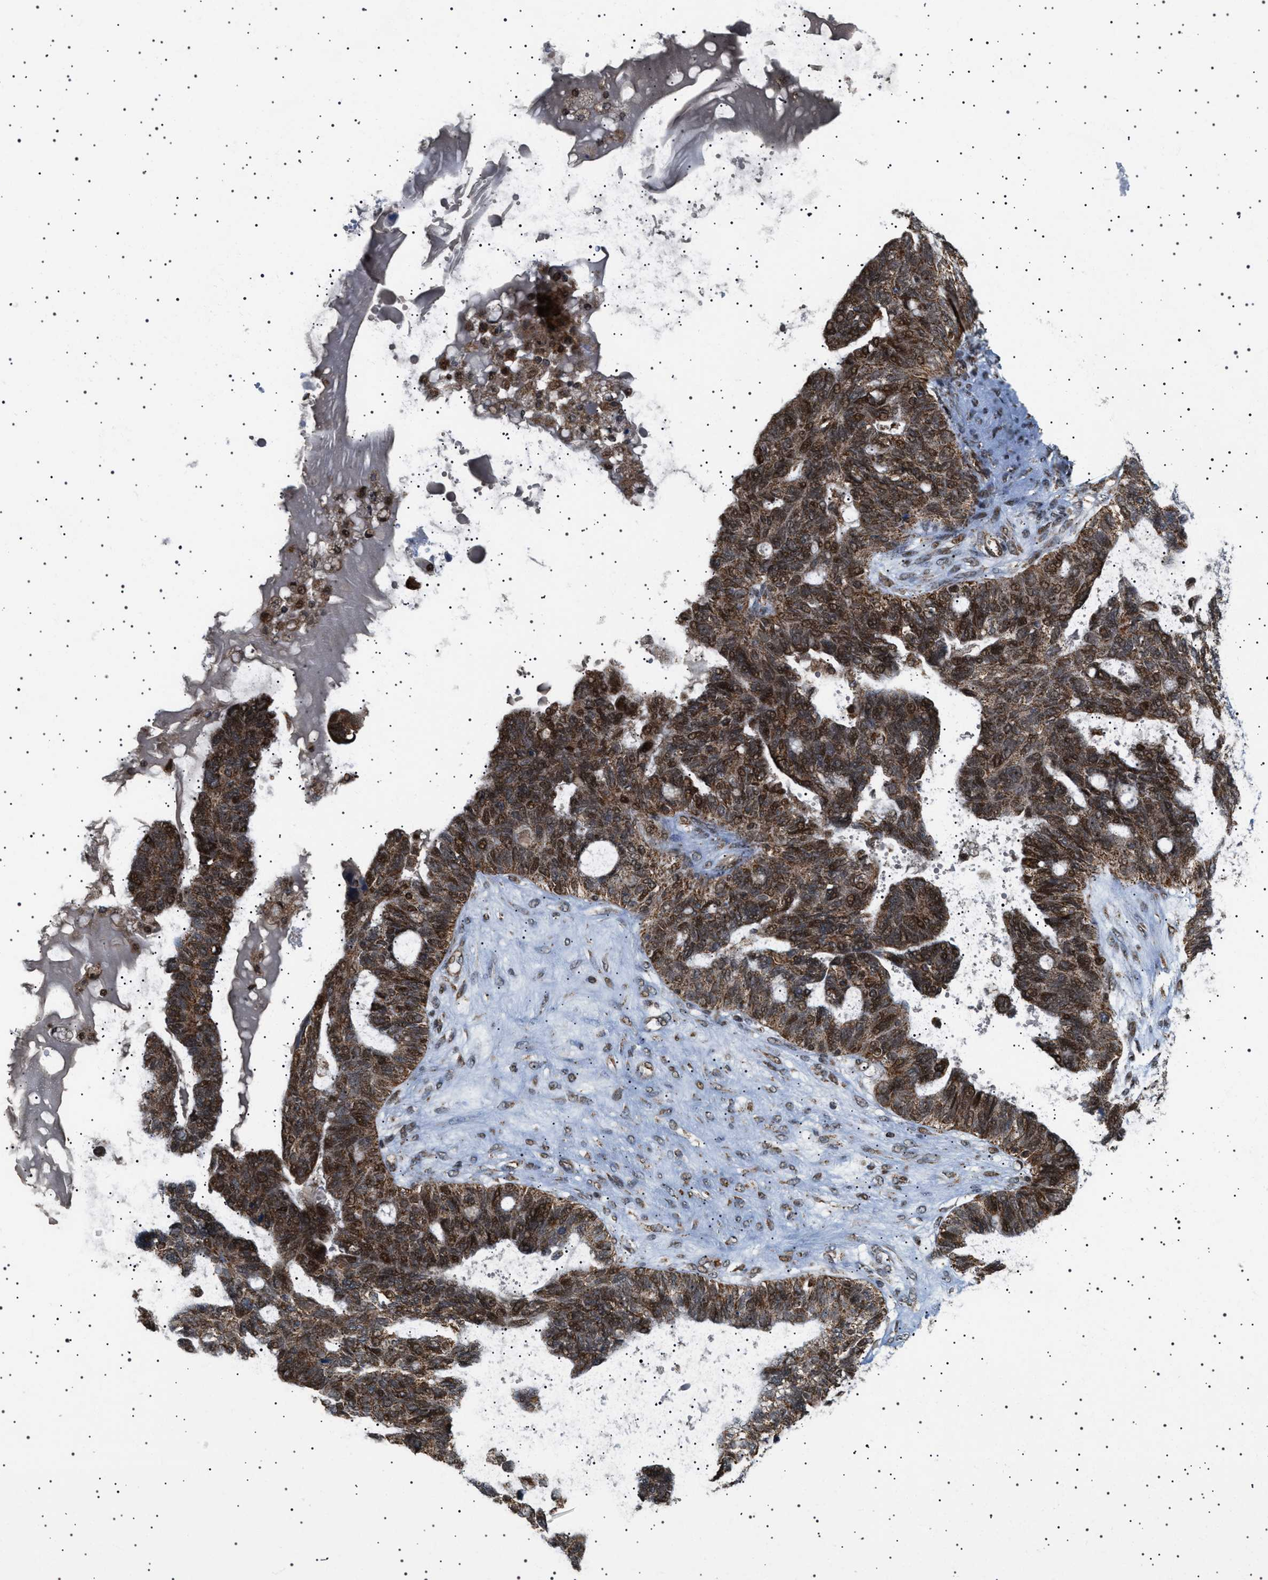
{"staining": {"intensity": "moderate", "quantity": ">75%", "location": "cytoplasmic/membranous,nuclear"}, "tissue": "ovarian cancer", "cell_type": "Tumor cells", "image_type": "cancer", "snomed": [{"axis": "morphology", "description": "Cystadenocarcinoma, serous, NOS"}, {"axis": "topography", "description": "Ovary"}], "caption": "Immunohistochemistry of ovarian cancer (serous cystadenocarcinoma) exhibits medium levels of moderate cytoplasmic/membranous and nuclear positivity in approximately >75% of tumor cells.", "gene": "MELK", "patient": {"sex": "female", "age": 79}}